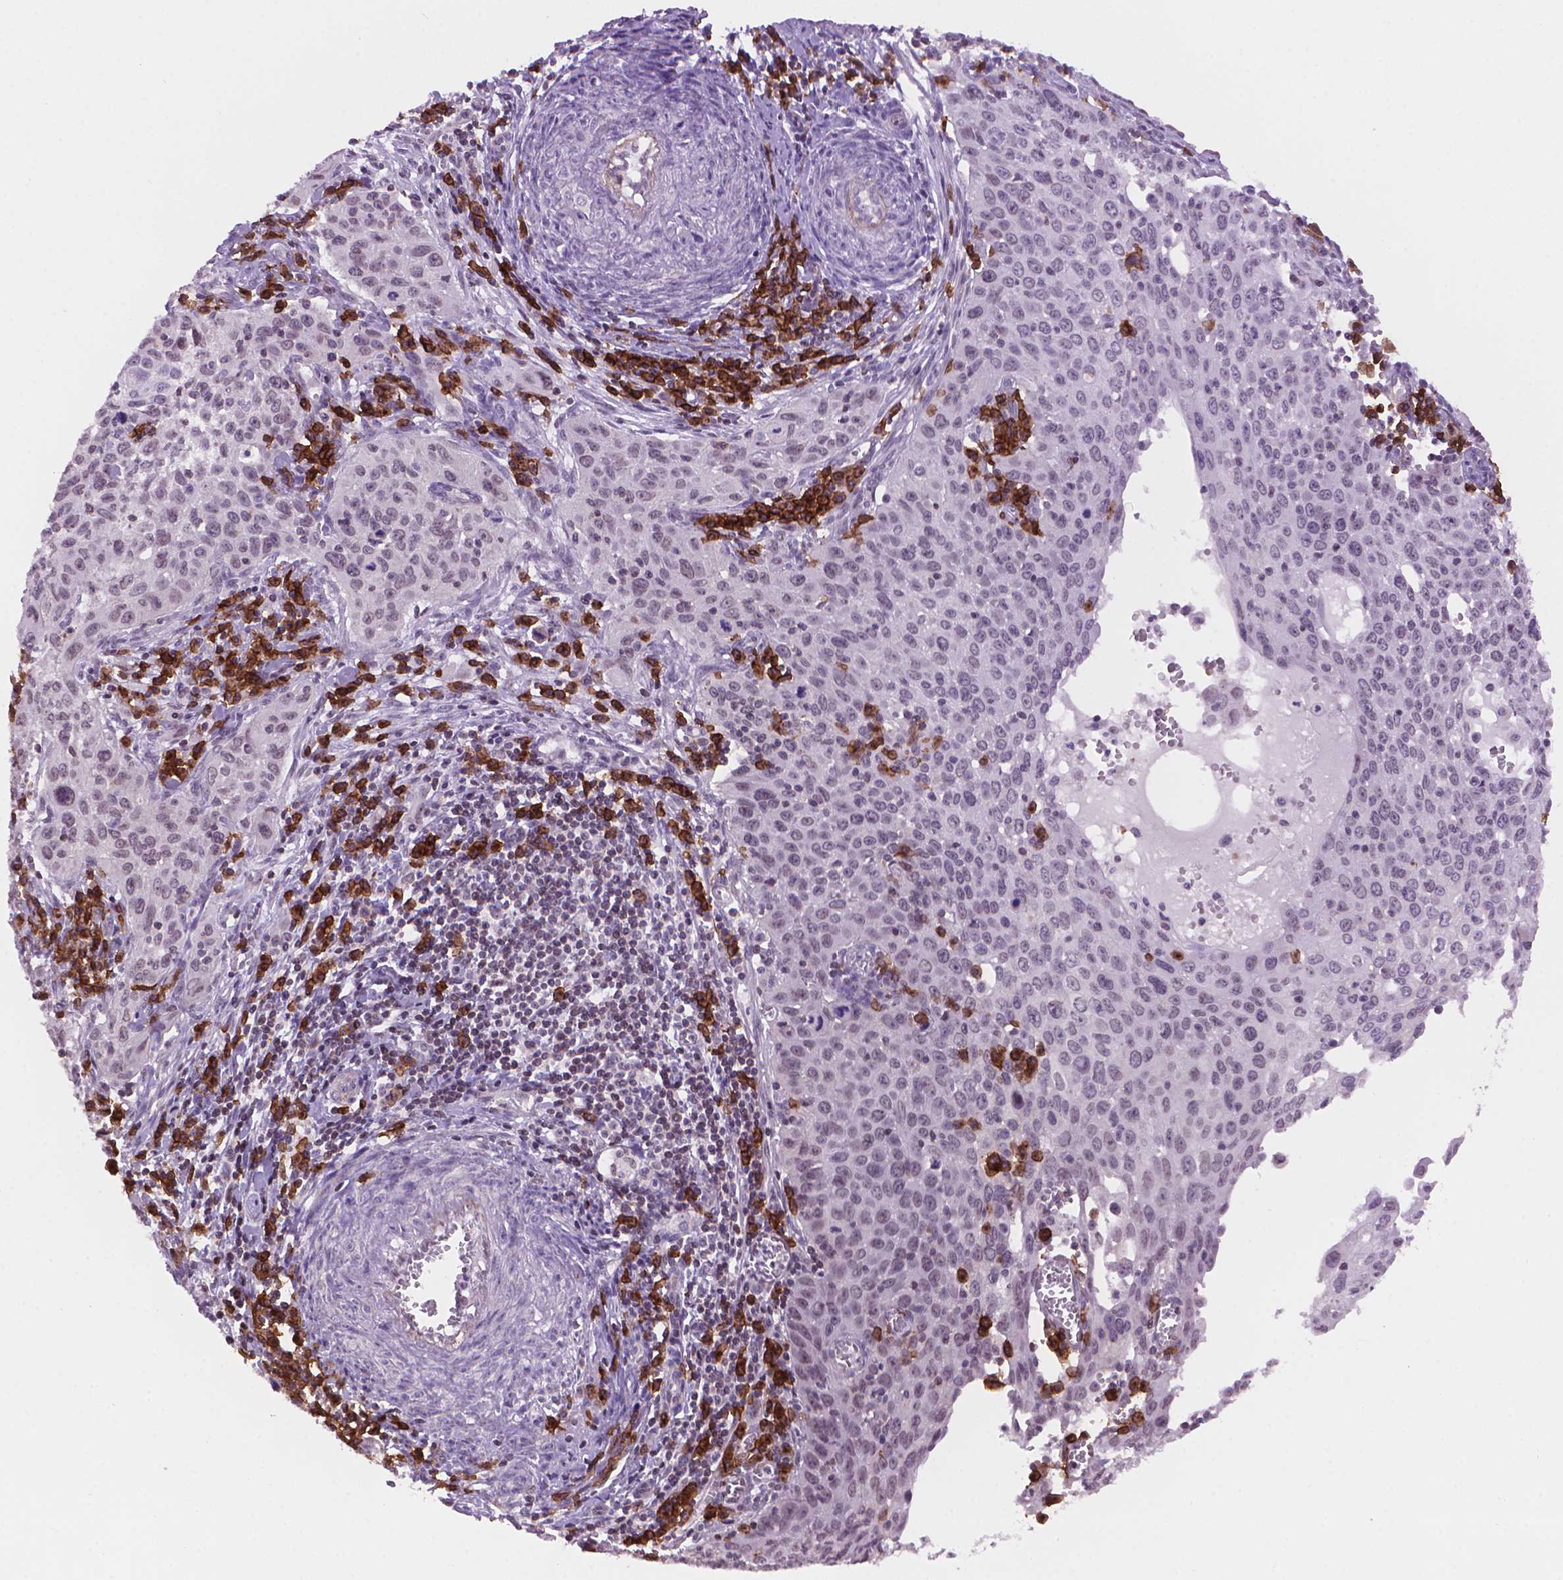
{"staining": {"intensity": "negative", "quantity": "none", "location": "none"}, "tissue": "cervical cancer", "cell_type": "Tumor cells", "image_type": "cancer", "snomed": [{"axis": "morphology", "description": "Squamous cell carcinoma, NOS"}, {"axis": "topography", "description": "Cervix"}], "caption": "High power microscopy histopathology image of an immunohistochemistry (IHC) histopathology image of cervical squamous cell carcinoma, revealing no significant expression in tumor cells.", "gene": "TMEM184A", "patient": {"sex": "female", "age": 38}}